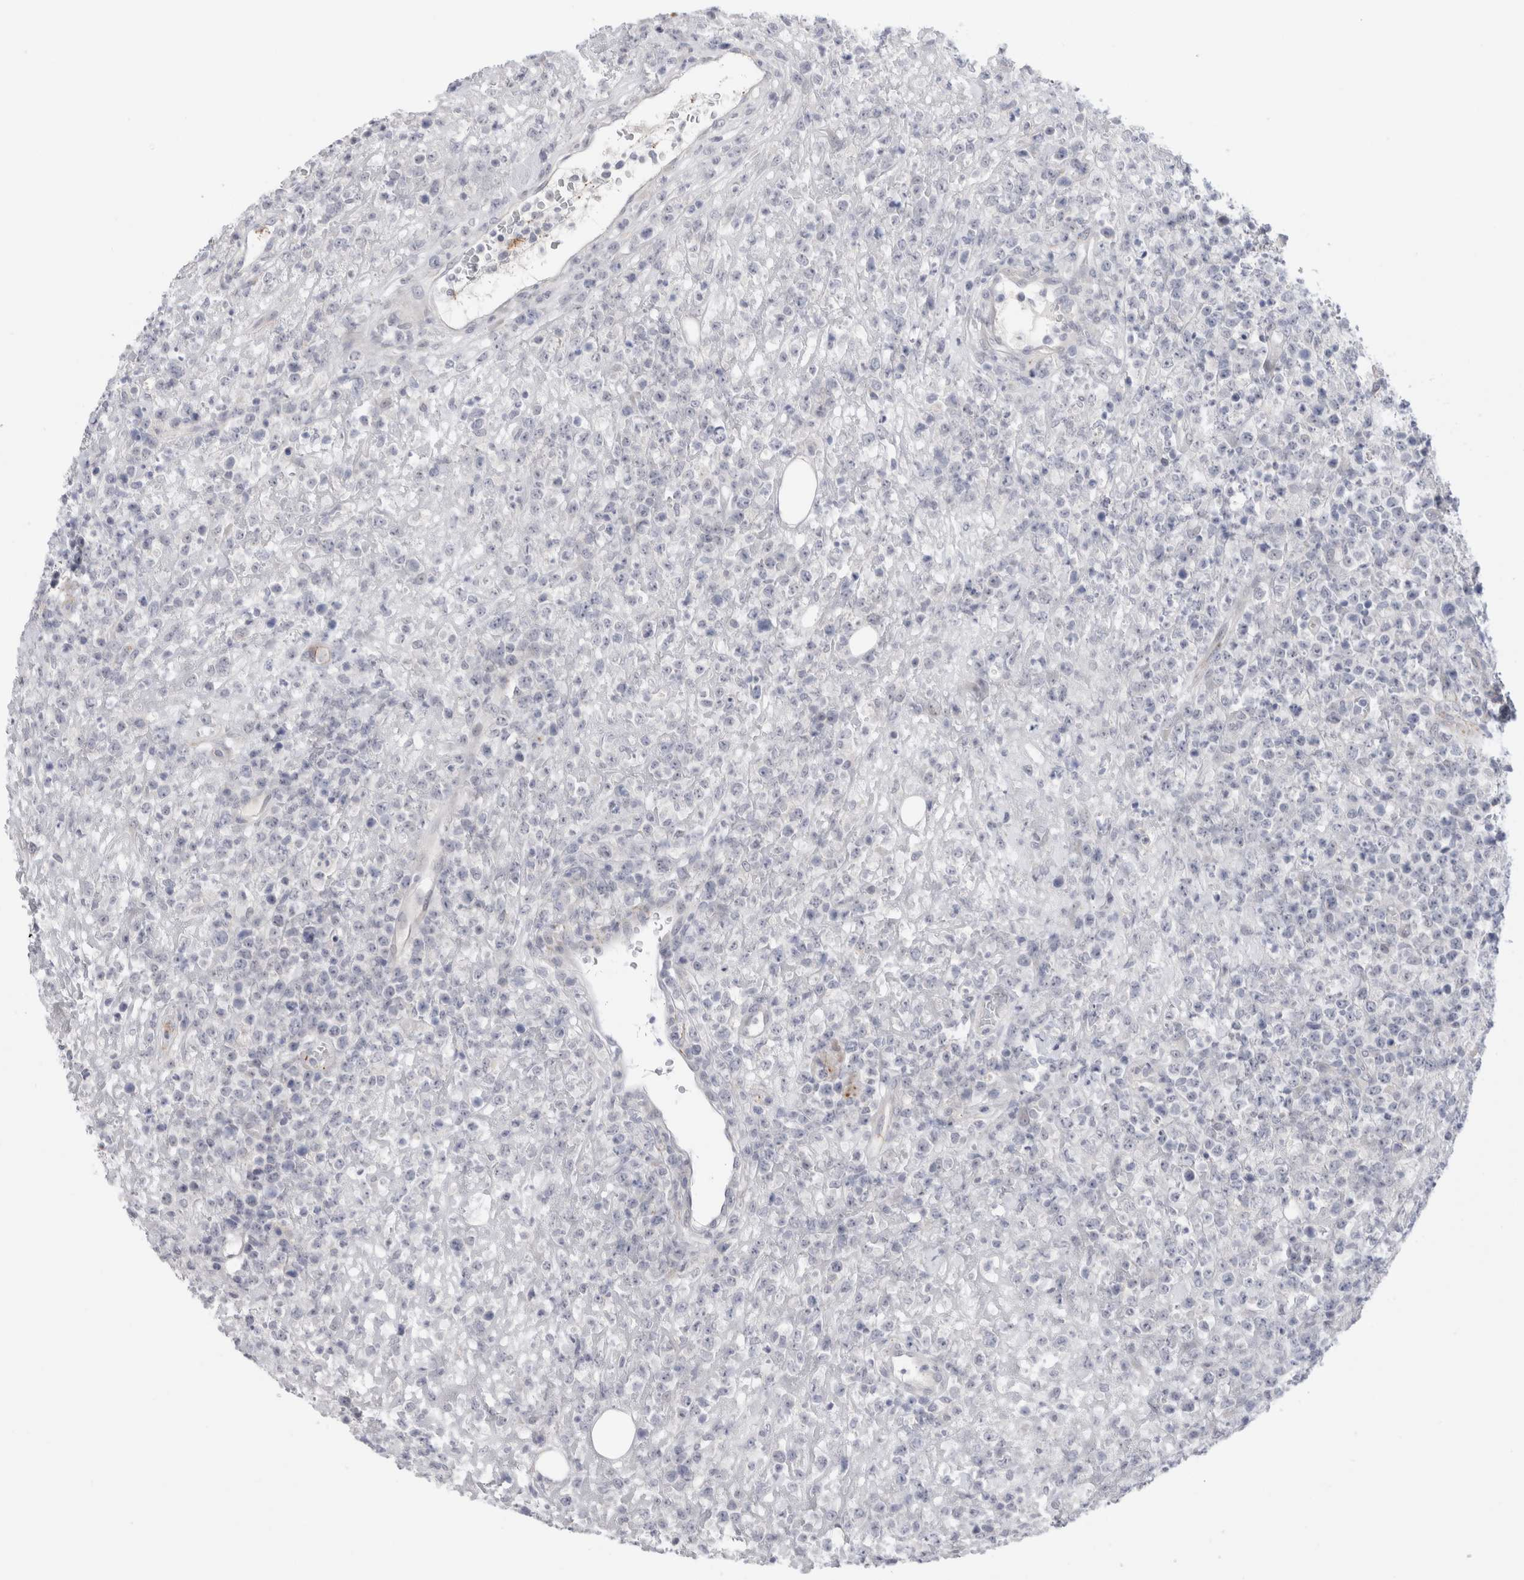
{"staining": {"intensity": "negative", "quantity": "none", "location": "none"}, "tissue": "lymphoma", "cell_type": "Tumor cells", "image_type": "cancer", "snomed": [{"axis": "morphology", "description": "Malignant lymphoma, non-Hodgkin's type, High grade"}, {"axis": "topography", "description": "Colon"}], "caption": "High-grade malignant lymphoma, non-Hodgkin's type was stained to show a protein in brown. There is no significant expression in tumor cells.", "gene": "ANKMY1", "patient": {"sex": "female", "age": 53}}